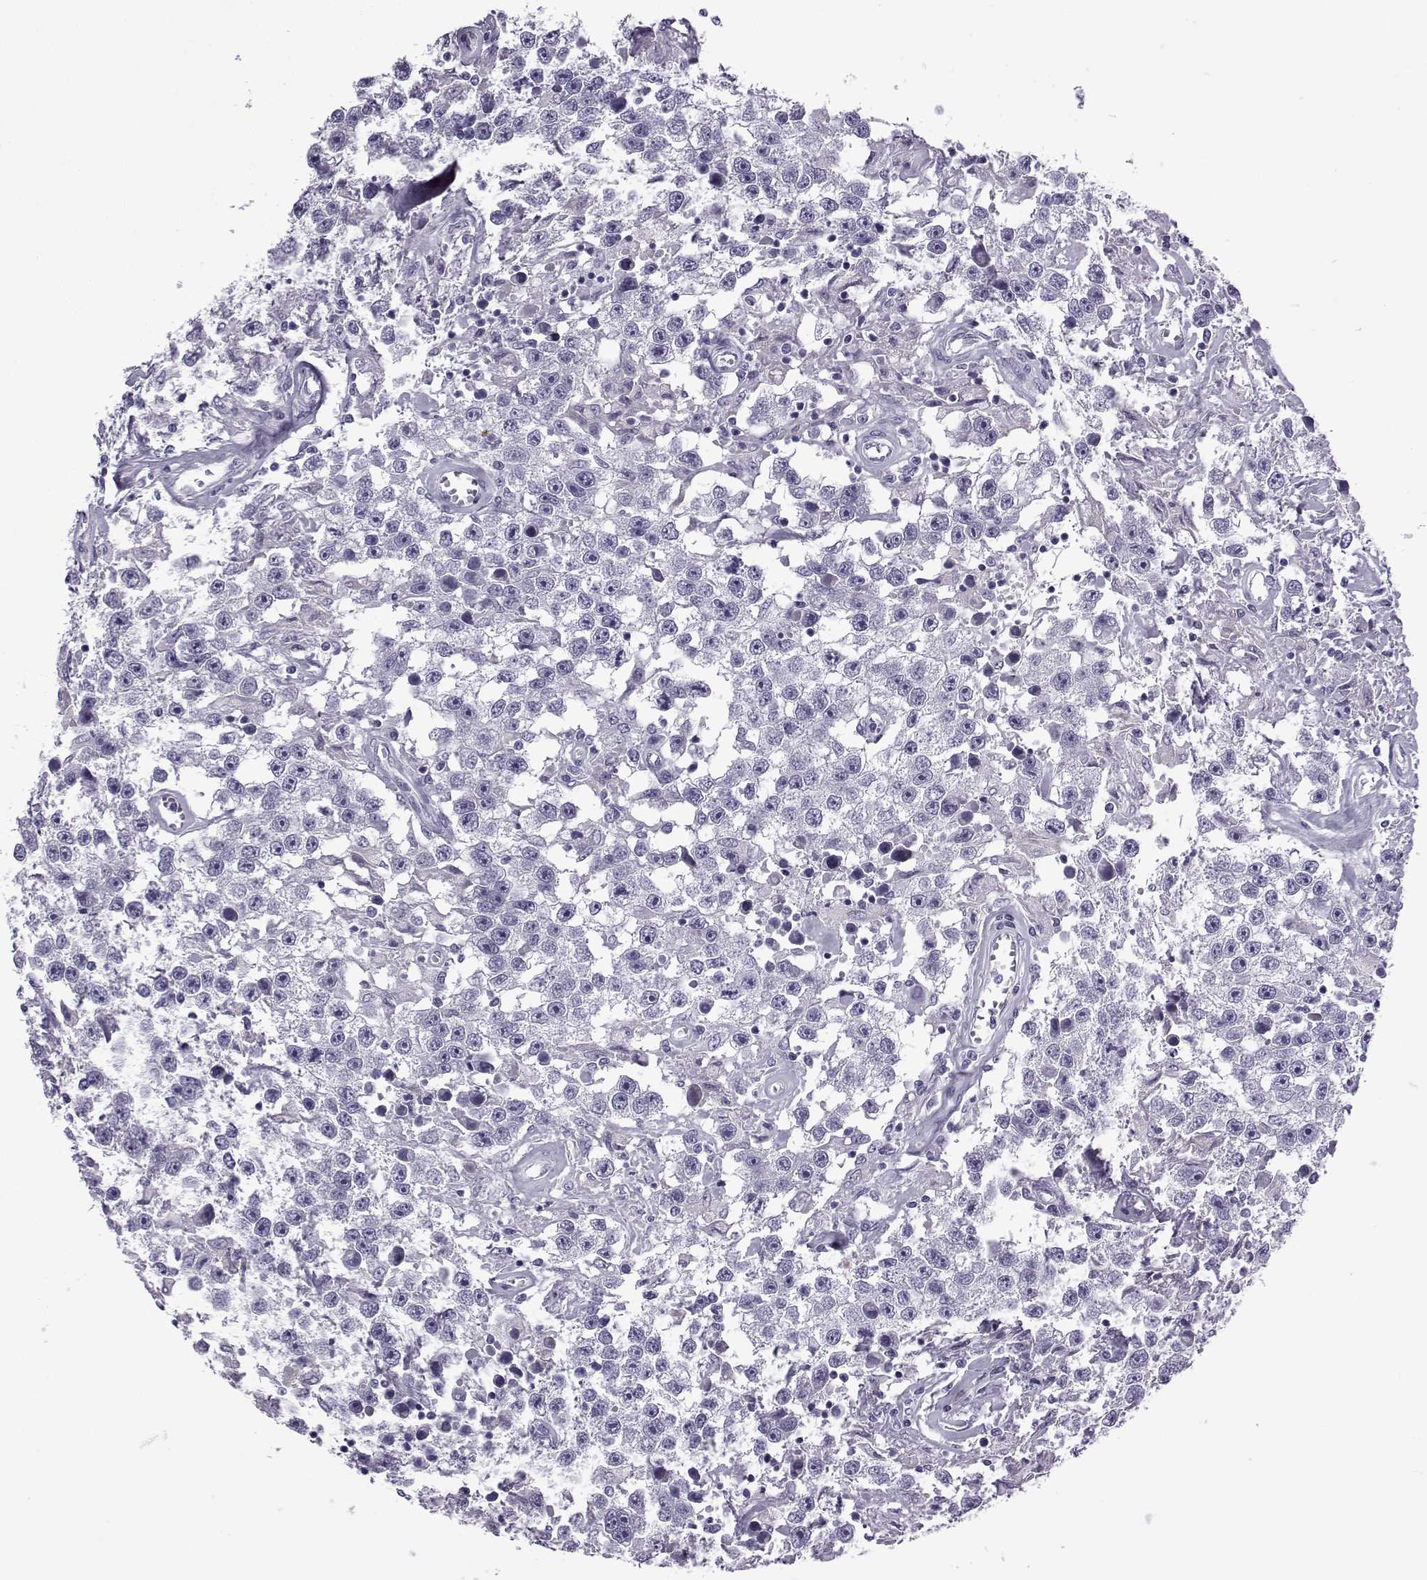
{"staining": {"intensity": "negative", "quantity": "none", "location": "none"}, "tissue": "testis cancer", "cell_type": "Tumor cells", "image_type": "cancer", "snomed": [{"axis": "morphology", "description": "Seminoma, NOS"}, {"axis": "topography", "description": "Testis"}], "caption": "High power microscopy image of an IHC micrograph of testis cancer, revealing no significant staining in tumor cells.", "gene": "OIP5", "patient": {"sex": "male", "age": 43}}